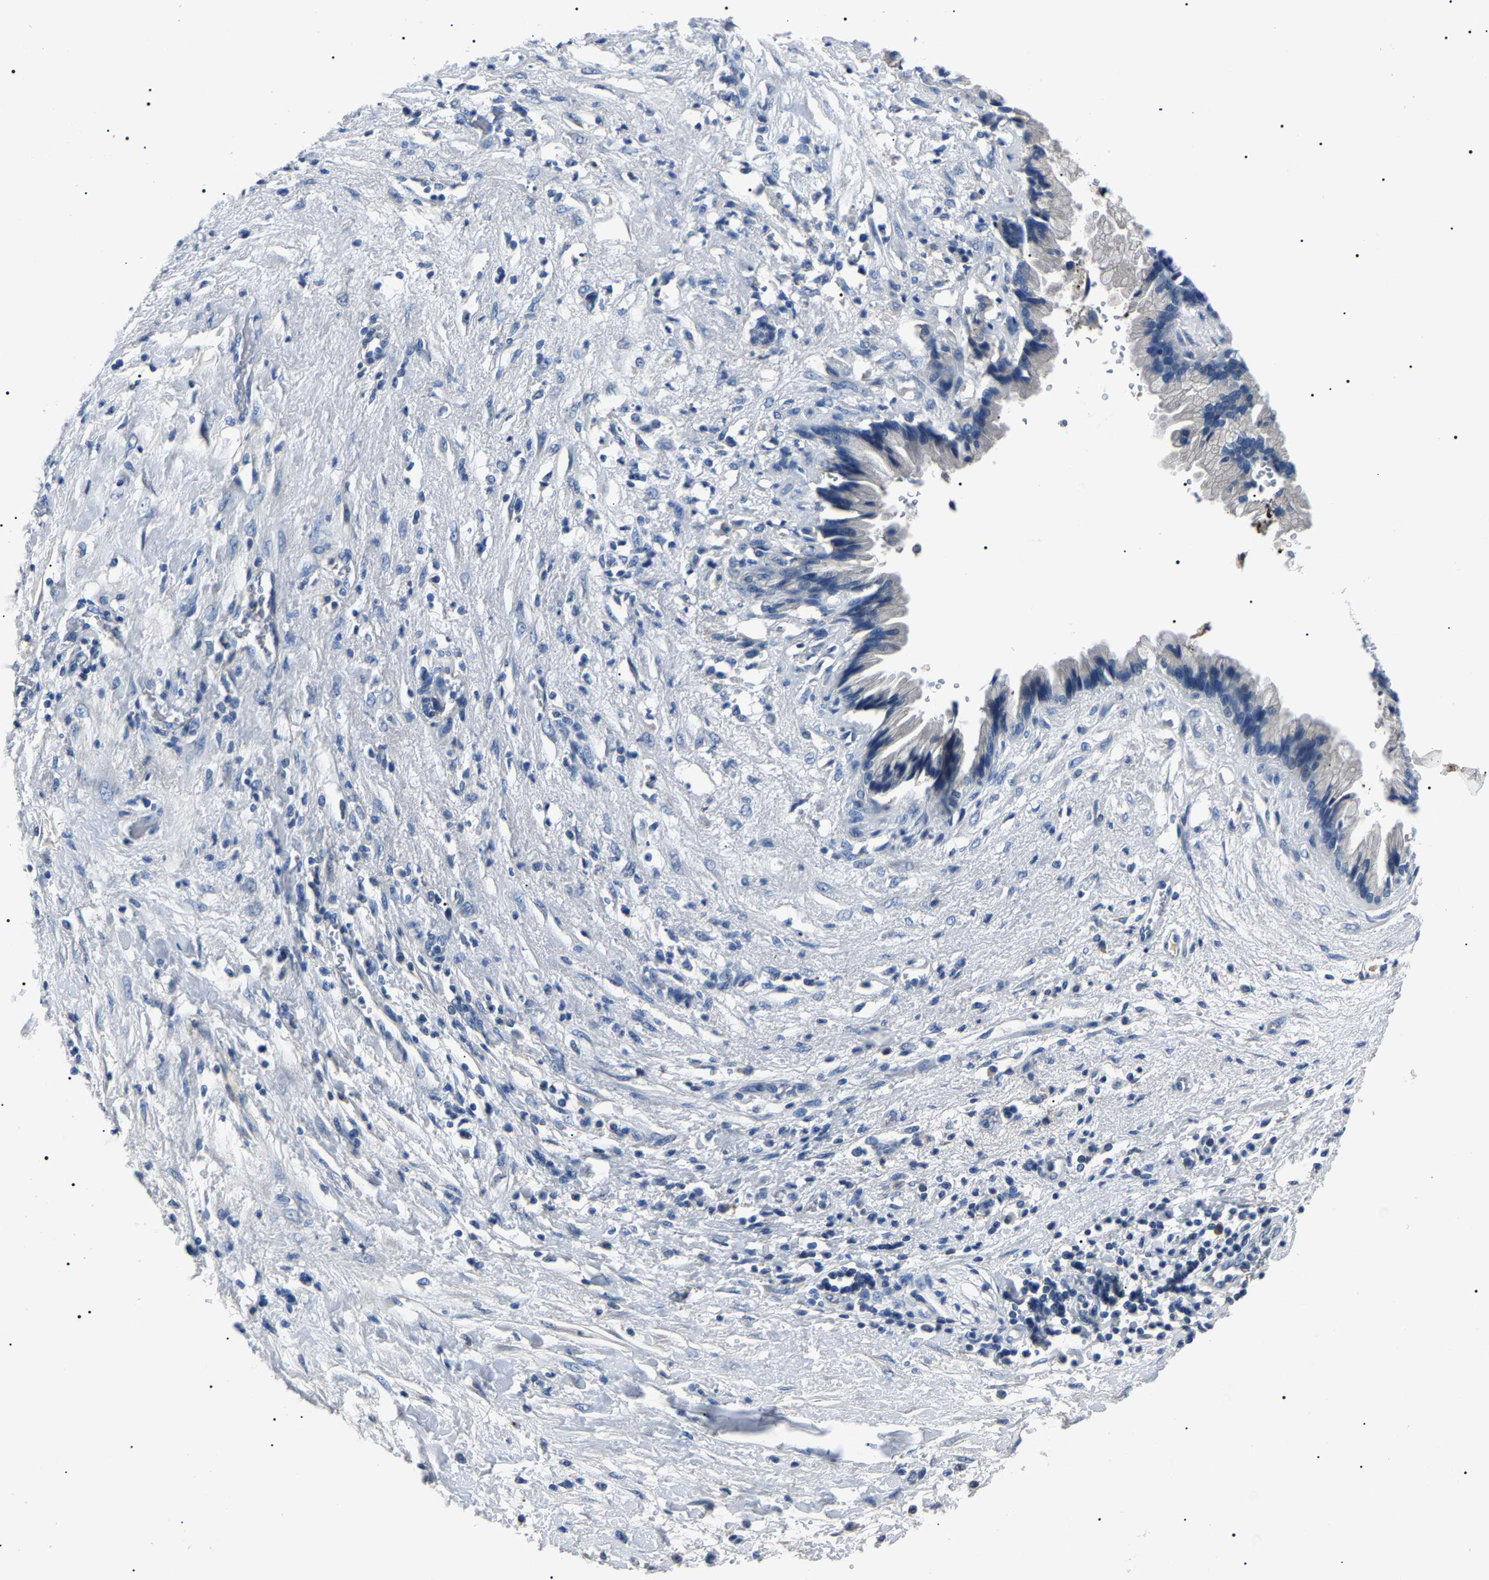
{"staining": {"intensity": "negative", "quantity": "none", "location": "none"}, "tissue": "pancreatic cancer", "cell_type": "Tumor cells", "image_type": "cancer", "snomed": [{"axis": "morphology", "description": "Normal tissue, NOS"}, {"axis": "morphology", "description": "Adenocarcinoma, NOS"}, {"axis": "topography", "description": "Pancreas"}, {"axis": "topography", "description": "Duodenum"}], "caption": "This is an immunohistochemistry (IHC) micrograph of adenocarcinoma (pancreatic). There is no expression in tumor cells.", "gene": "KLK15", "patient": {"sex": "female", "age": 60}}